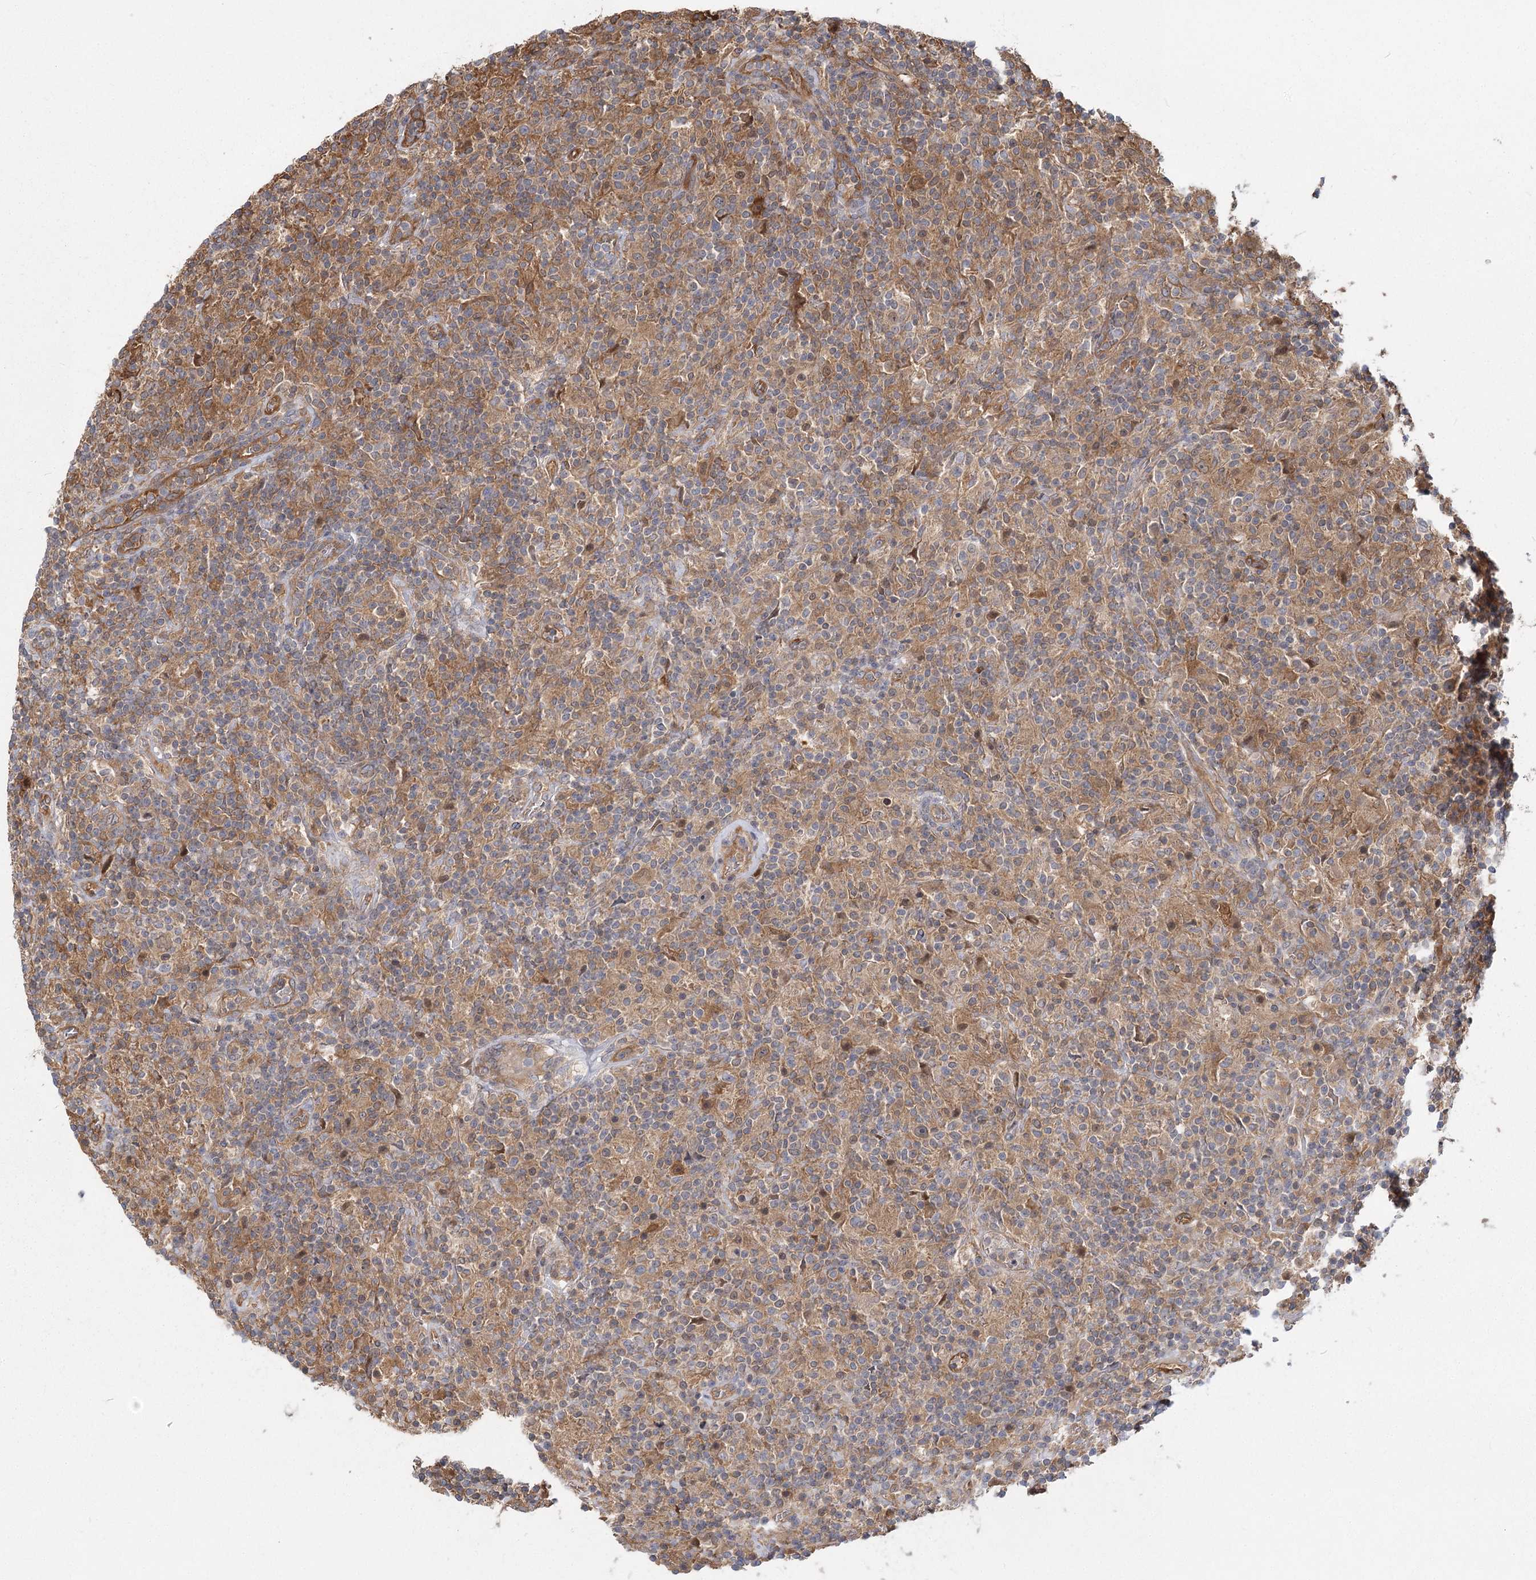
{"staining": {"intensity": "weak", "quantity": "25%-75%", "location": "cytoplasmic/membranous"}, "tissue": "lymphoma", "cell_type": "Tumor cells", "image_type": "cancer", "snomed": [{"axis": "morphology", "description": "Hodgkin's disease, NOS"}, {"axis": "topography", "description": "Lymph node"}], "caption": "The micrograph demonstrates immunohistochemical staining of Hodgkin's disease. There is weak cytoplasmic/membranous positivity is present in about 25%-75% of tumor cells.", "gene": "USP11", "patient": {"sex": "male", "age": 70}}